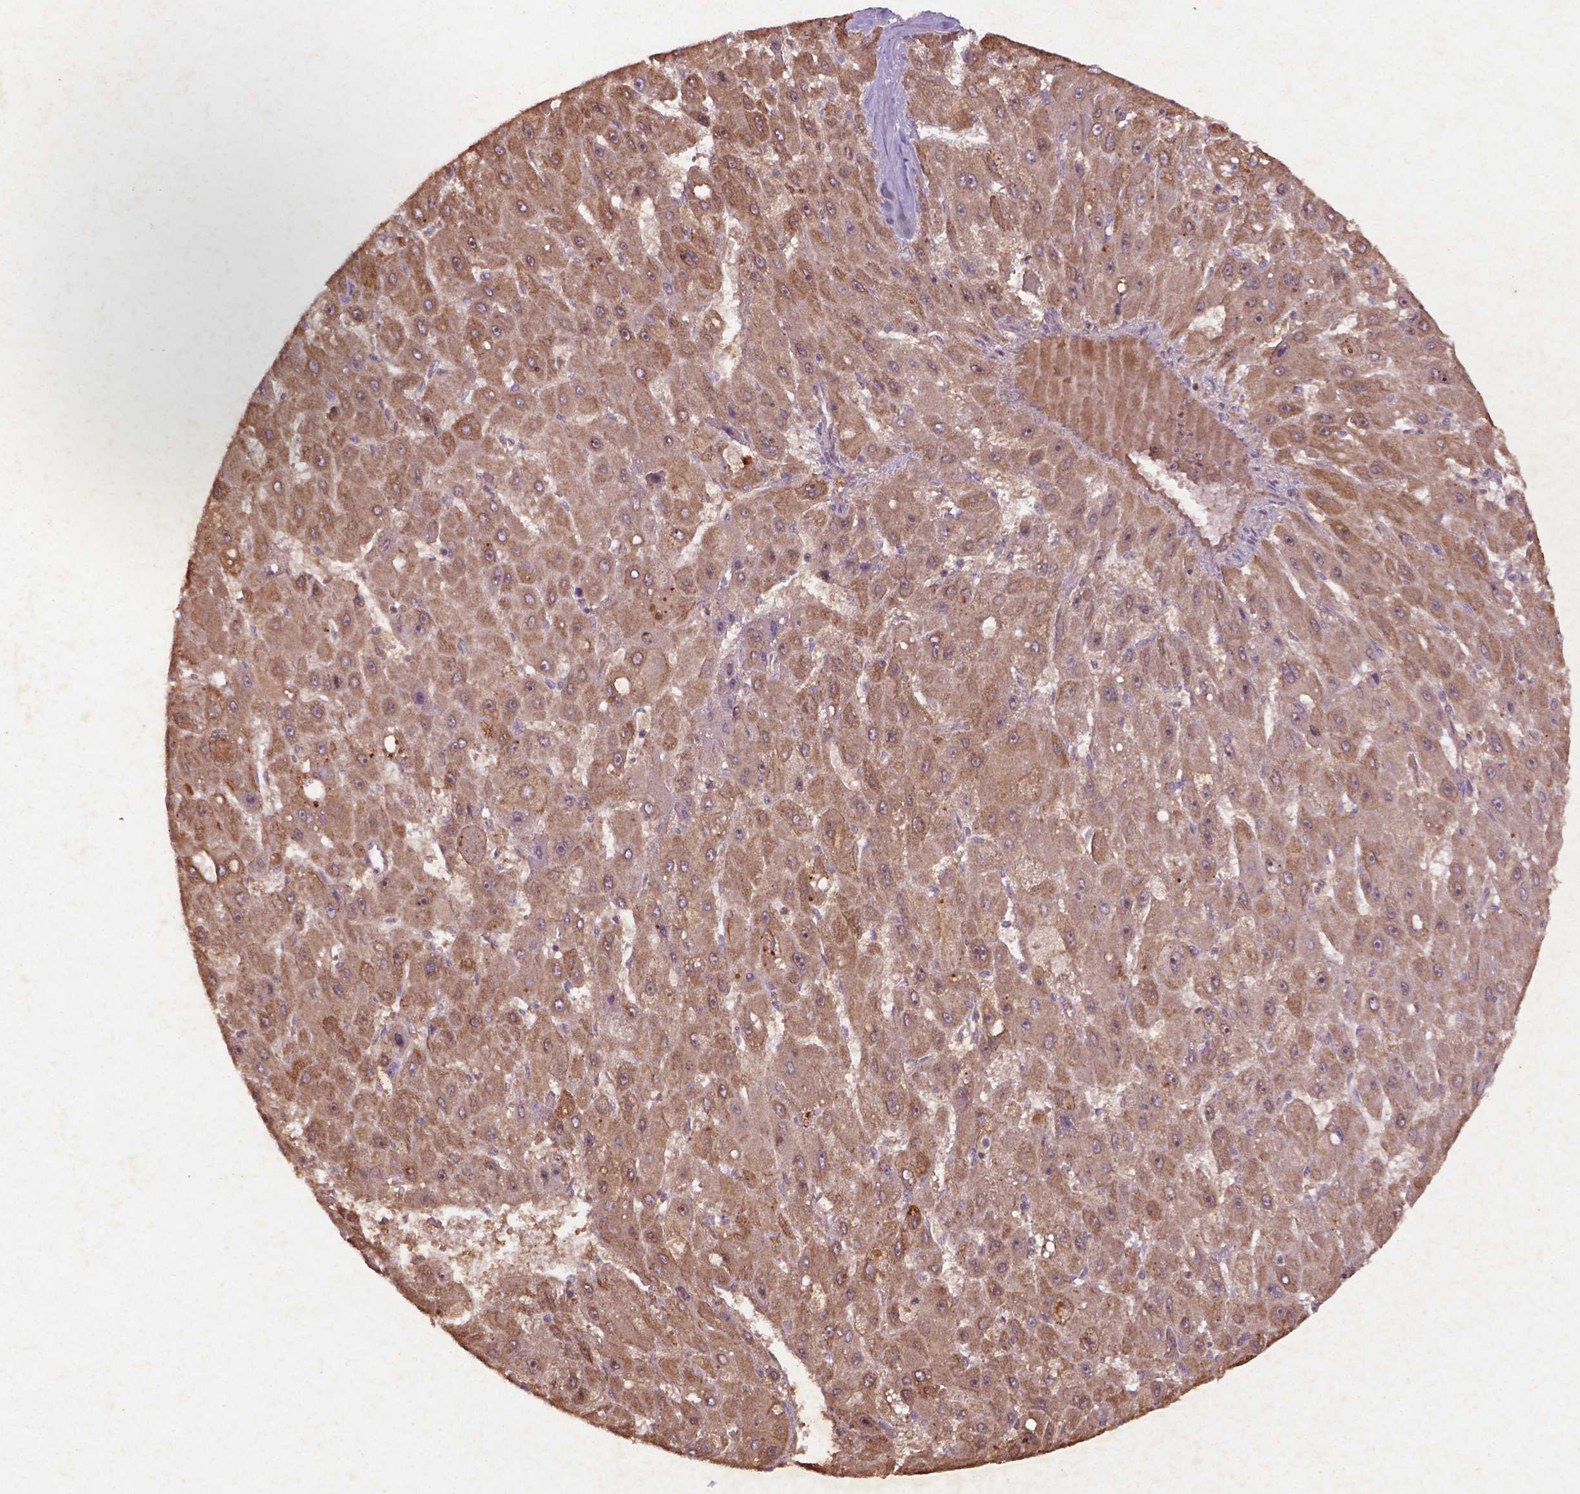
{"staining": {"intensity": "moderate", "quantity": ">75%", "location": "cytoplasmic/membranous"}, "tissue": "liver cancer", "cell_type": "Tumor cells", "image_type": "cancer", "snomed": [{"axis": "morphology", "description": "Carcinoma, Hepatocellular, NOS"}, {"axis": "topography", "description": "Liver"}], "caption": "Immunohistochemical staining of liver hepatocellular carcinoma shows moderate cytoplasmic/membranous protein expression in approximately >75% of tumor cells.", "gene": "COQ2", "patient": {"sex": "female", "age": 25}}